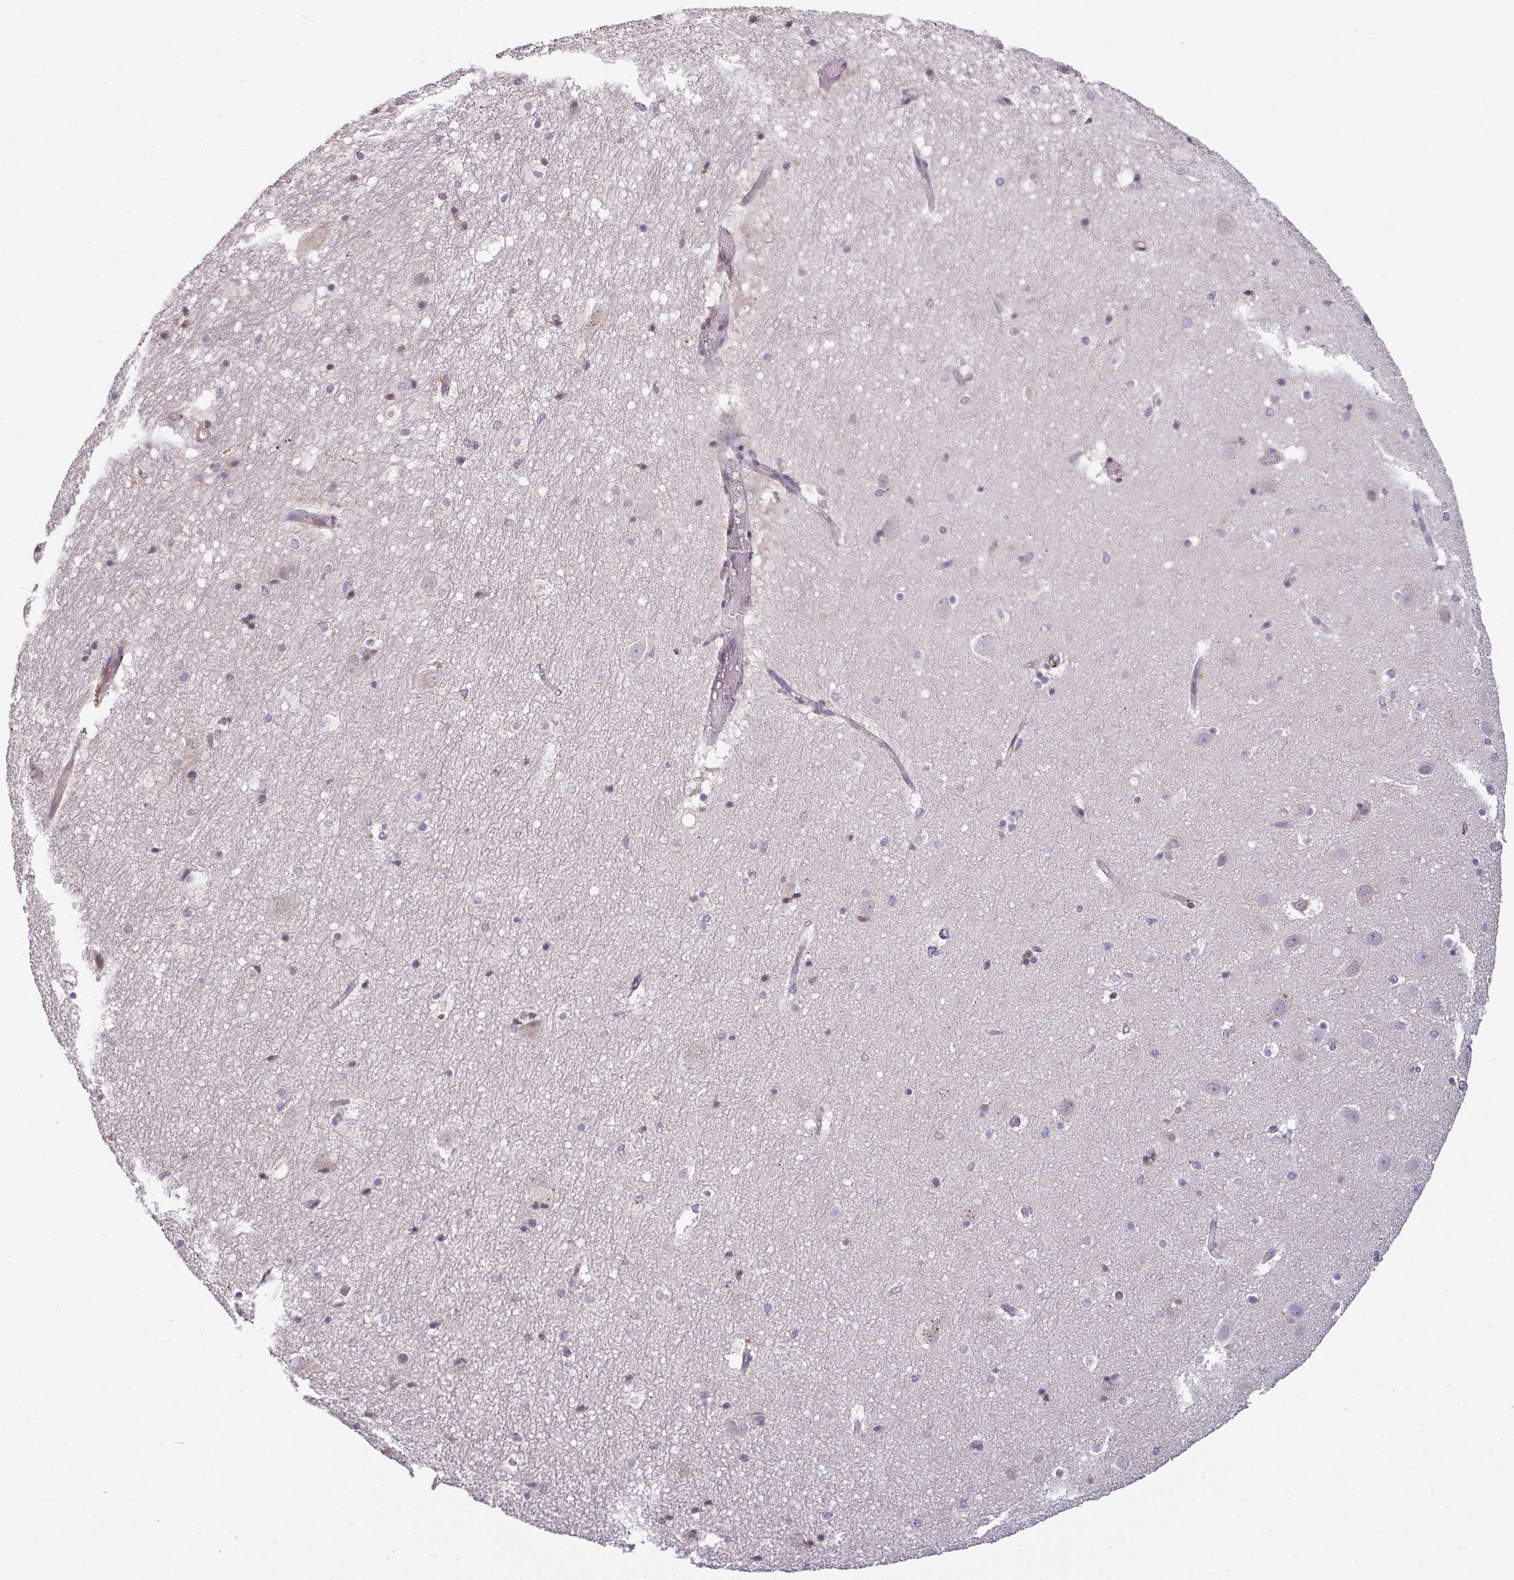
{"staining": {"intensity": "negative", "quantity": "none", "location": "none"}, "tissue": "hippocampus", "cell_type": "Glial cells", "image_type": "normal", "snomed": [{"axis": "morphology", "description": "Normal tissue, NOS"}, {"axis": "topography", "description": "Hippocampus"}], "caption": "Photomicrograph shows no significant protein staining in glial cells of normal hippocampus.", "gene": "CXCR1", "patient": {"sex": "male", "age": 37}}